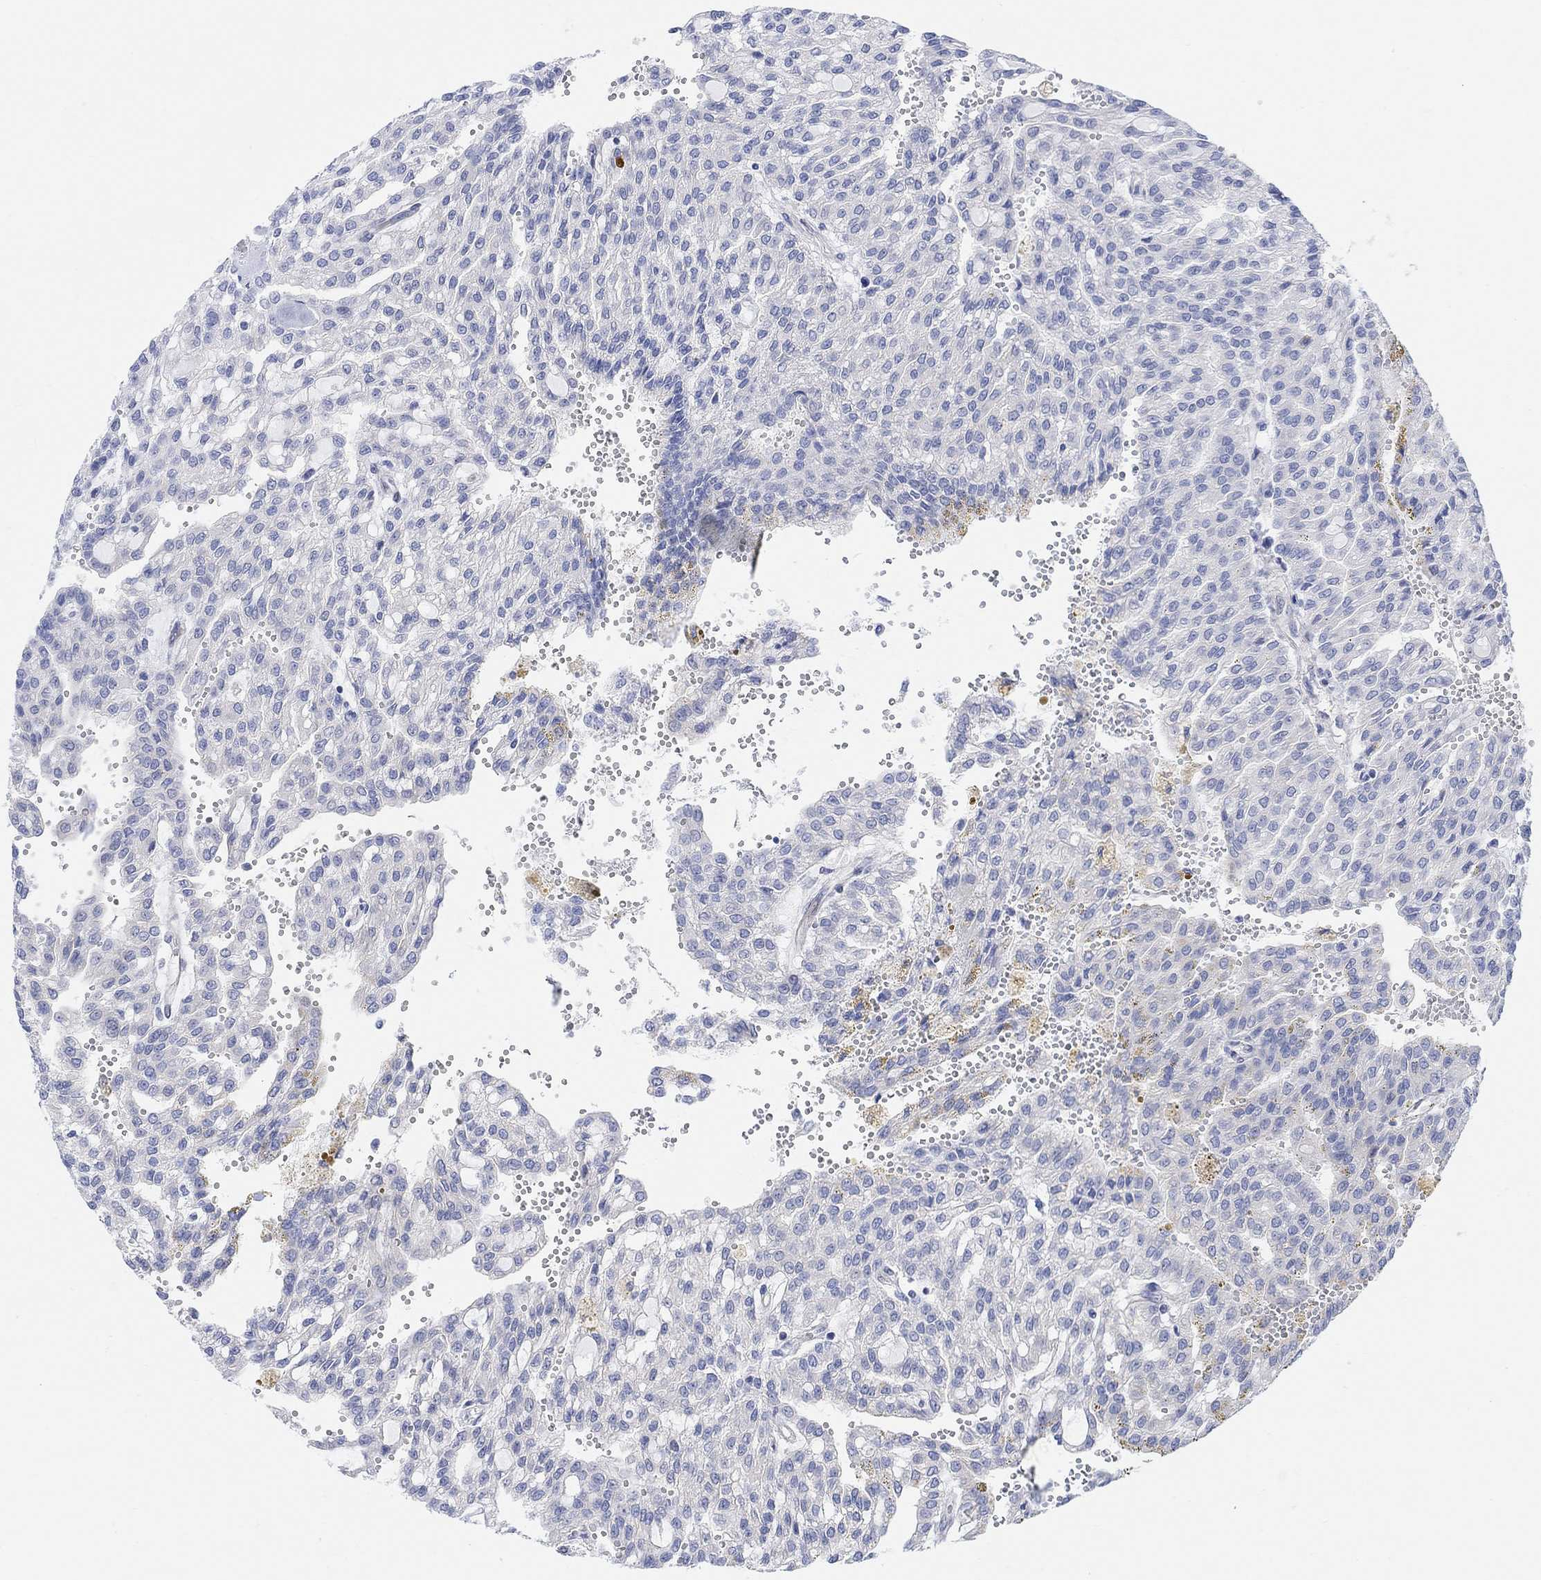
{"staining": {"intensity": "negative", "quantity": "none", "location": "none"}, "tissue": "renal cancer", "cell_type": "Tumor cells", "image_type": "cancer", "snomed": [{"axis": "morphology", "description": "Adenocarcinoma, NOS"}, {"axis": "topography", "description": "Kidney"}], "caption": "Immunohistochemistry (IHC) histopathology image of neoplastic tissue: human renal adenocarcinoma stained with DAB (3,3'-diaminobenzidine) reveals no significant protein positivity in tumor cells.", "gene": "TLDC2", "patient": {"sex": "male", "age": 63}}